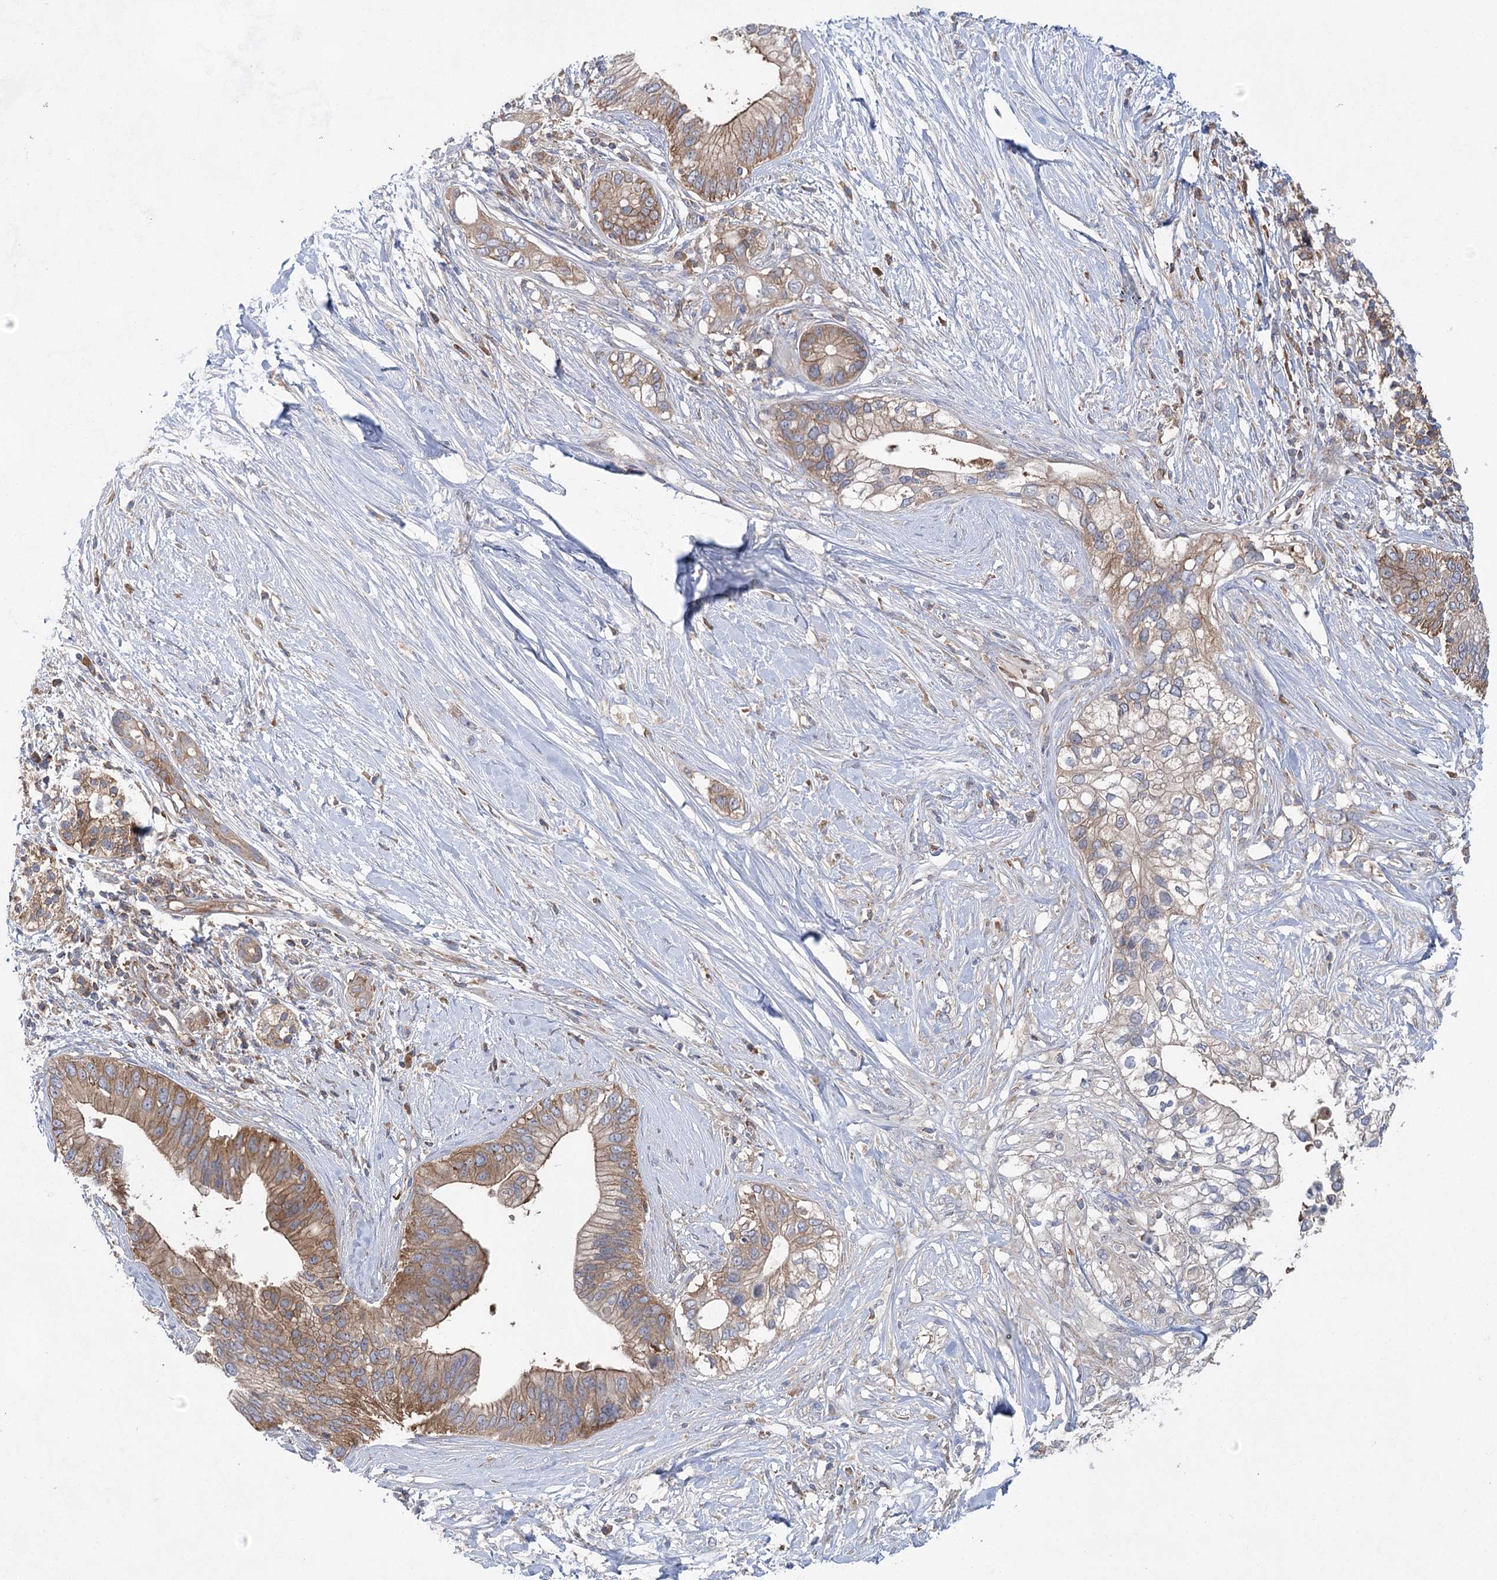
{"staining": {"intensity": "moderate", "quantity": ">75%", "location": "cytoplasmic/membranous"}, "tissue": "pancreatic cancer", "cell_type": "Tumor cells", "image_type": "cancer", "snomed": [{"axis": "morphology", "description": "Normal tissue, NOS"}, {"axis": "morphology", "description": "Adenocarcinoma, NOS"}, {"axis": "topography", "description": "Pancreas"}, {"axis": "topography", "description": "Peripheral nerve tissue"}], "caption": "IHC image of neoplastic tissue: pancreatic cancer stained using IHC exhibits medium levels of moderate protein expression localized specifically in the cytoplasmic/membranous of tumor cells, appearing as a cytoplasmic/membranous brown color.", "gene": "EIF3A", "patient": {"sex": "male", "age": 59}}